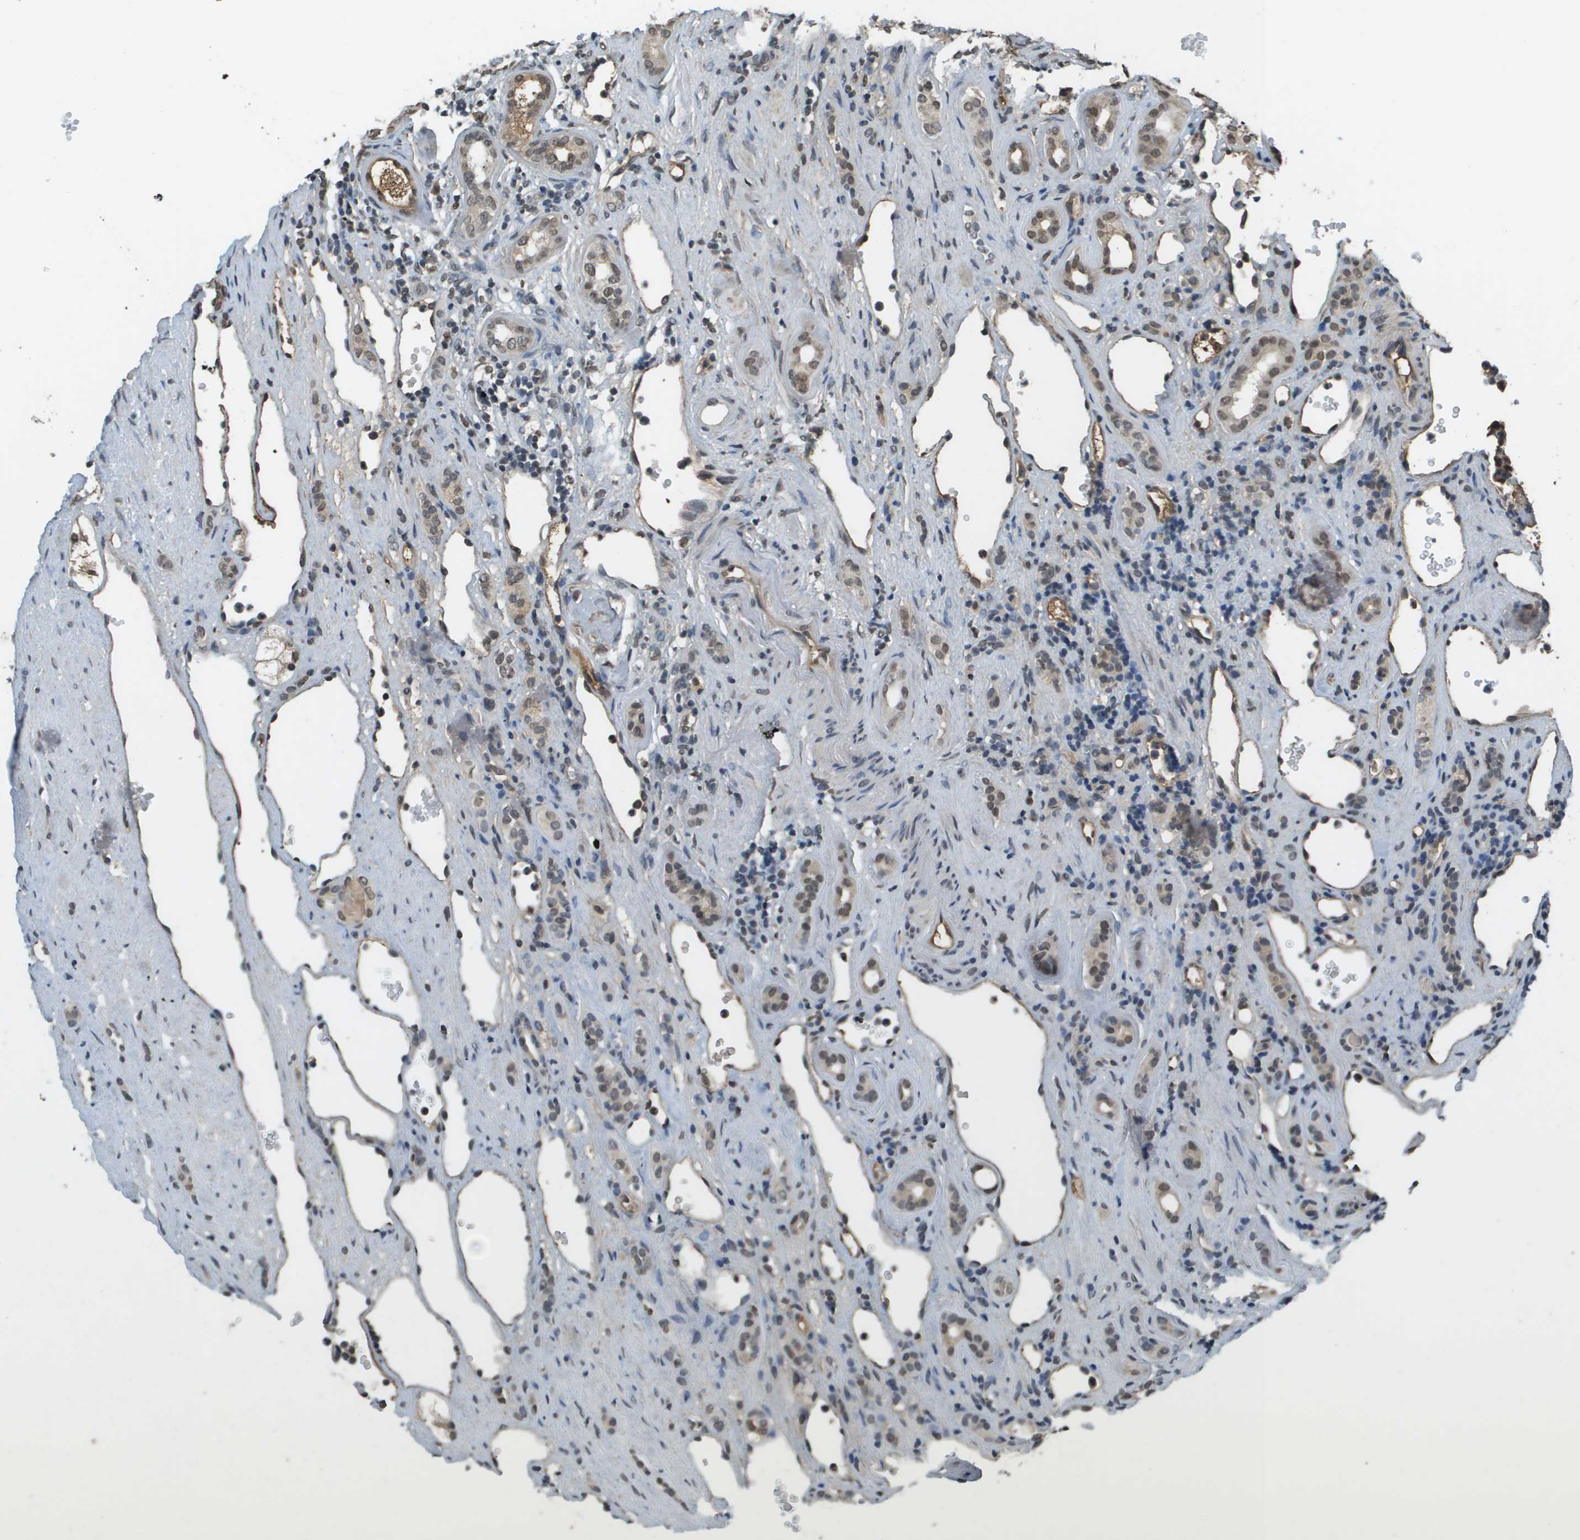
{"staining": {"intensity": "weak", "quantity": "<25%", "location": "cytoplasmic/membranous,nuclear"}, "tissue": "renal cancer", "cell_type": "Tumor cells", "image_type": "cancer", "snomed": [{"axis": "morphology", "description": "Adenocarcinoma, NOS"}, {"axis": "topography", "description": "Kidney"}], "caption": "The micrograph exhibits no significant positivity in tumor cells of adenocarcinoma (renal).", "gene": "NDRG2", "patient": {"sex": "female", "age": 69}}